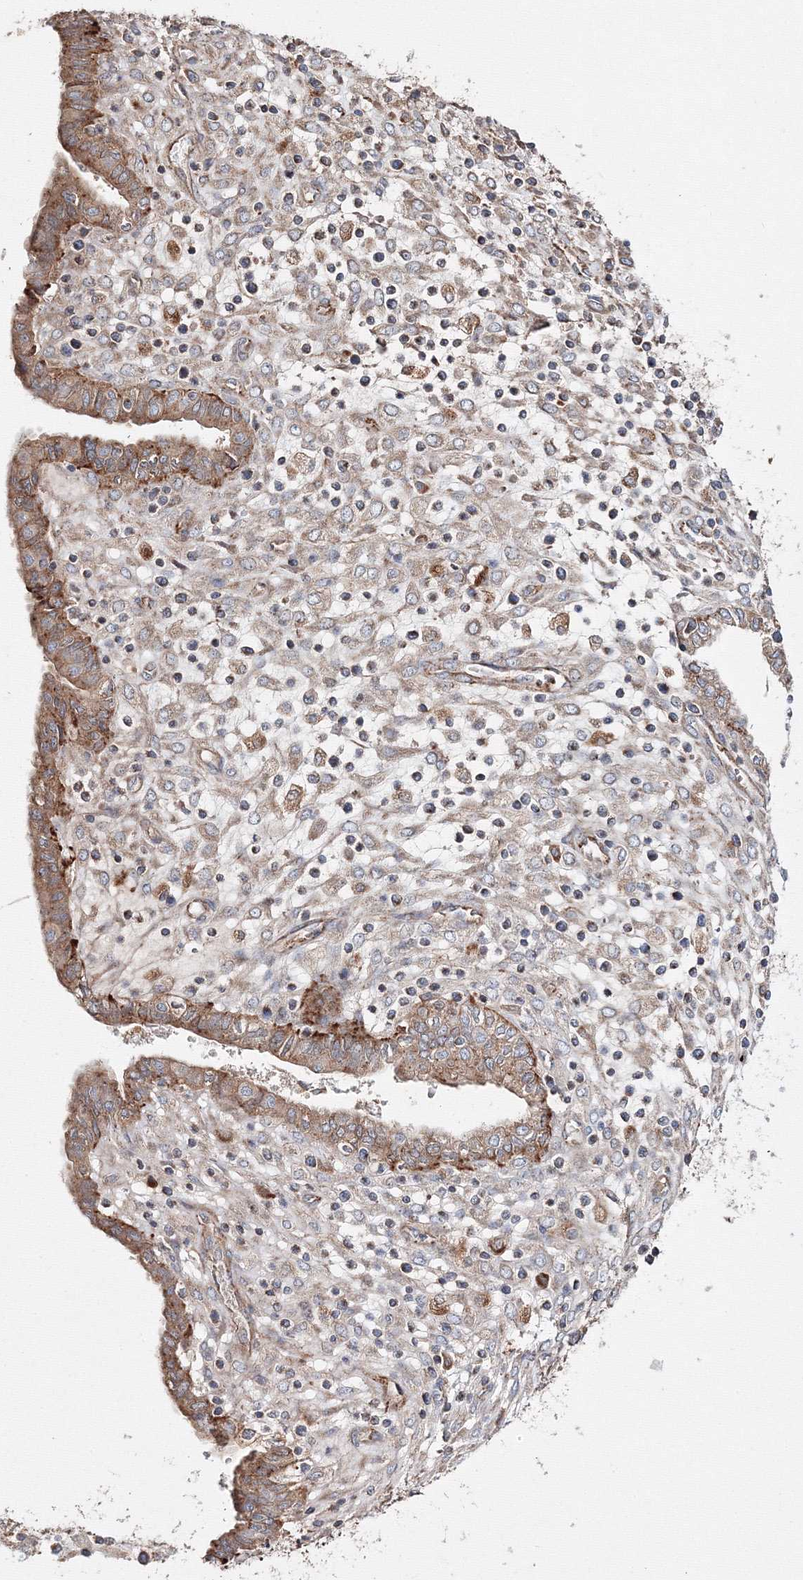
{"staining": {"intensity": "moderate", "quantity": "25%-75%", "location": "cytoplasmic/membranous"}, "tissue": "endometrial cancer", "cell_type": "Tumor cells", "image_type": "cancer", "snomed": [{"axis": "morphology", "description": "Normal tissue, NOS"}, {"axis": "morphology", "description": "Adenocarcinoma, NOS"}, {"axis": "topography", "description": "Endometrium"}], "caption": "Endometrial cancer stained with immunohistochemistry demonstrates moderate cytoplasmic/membranous positivity in approximately 25%-75% of tumor cells. (Brightfield microscopy of DAB IHC at high magnification).", "gene": "DDO", "patient": {"sex": "female", "age": 53}}